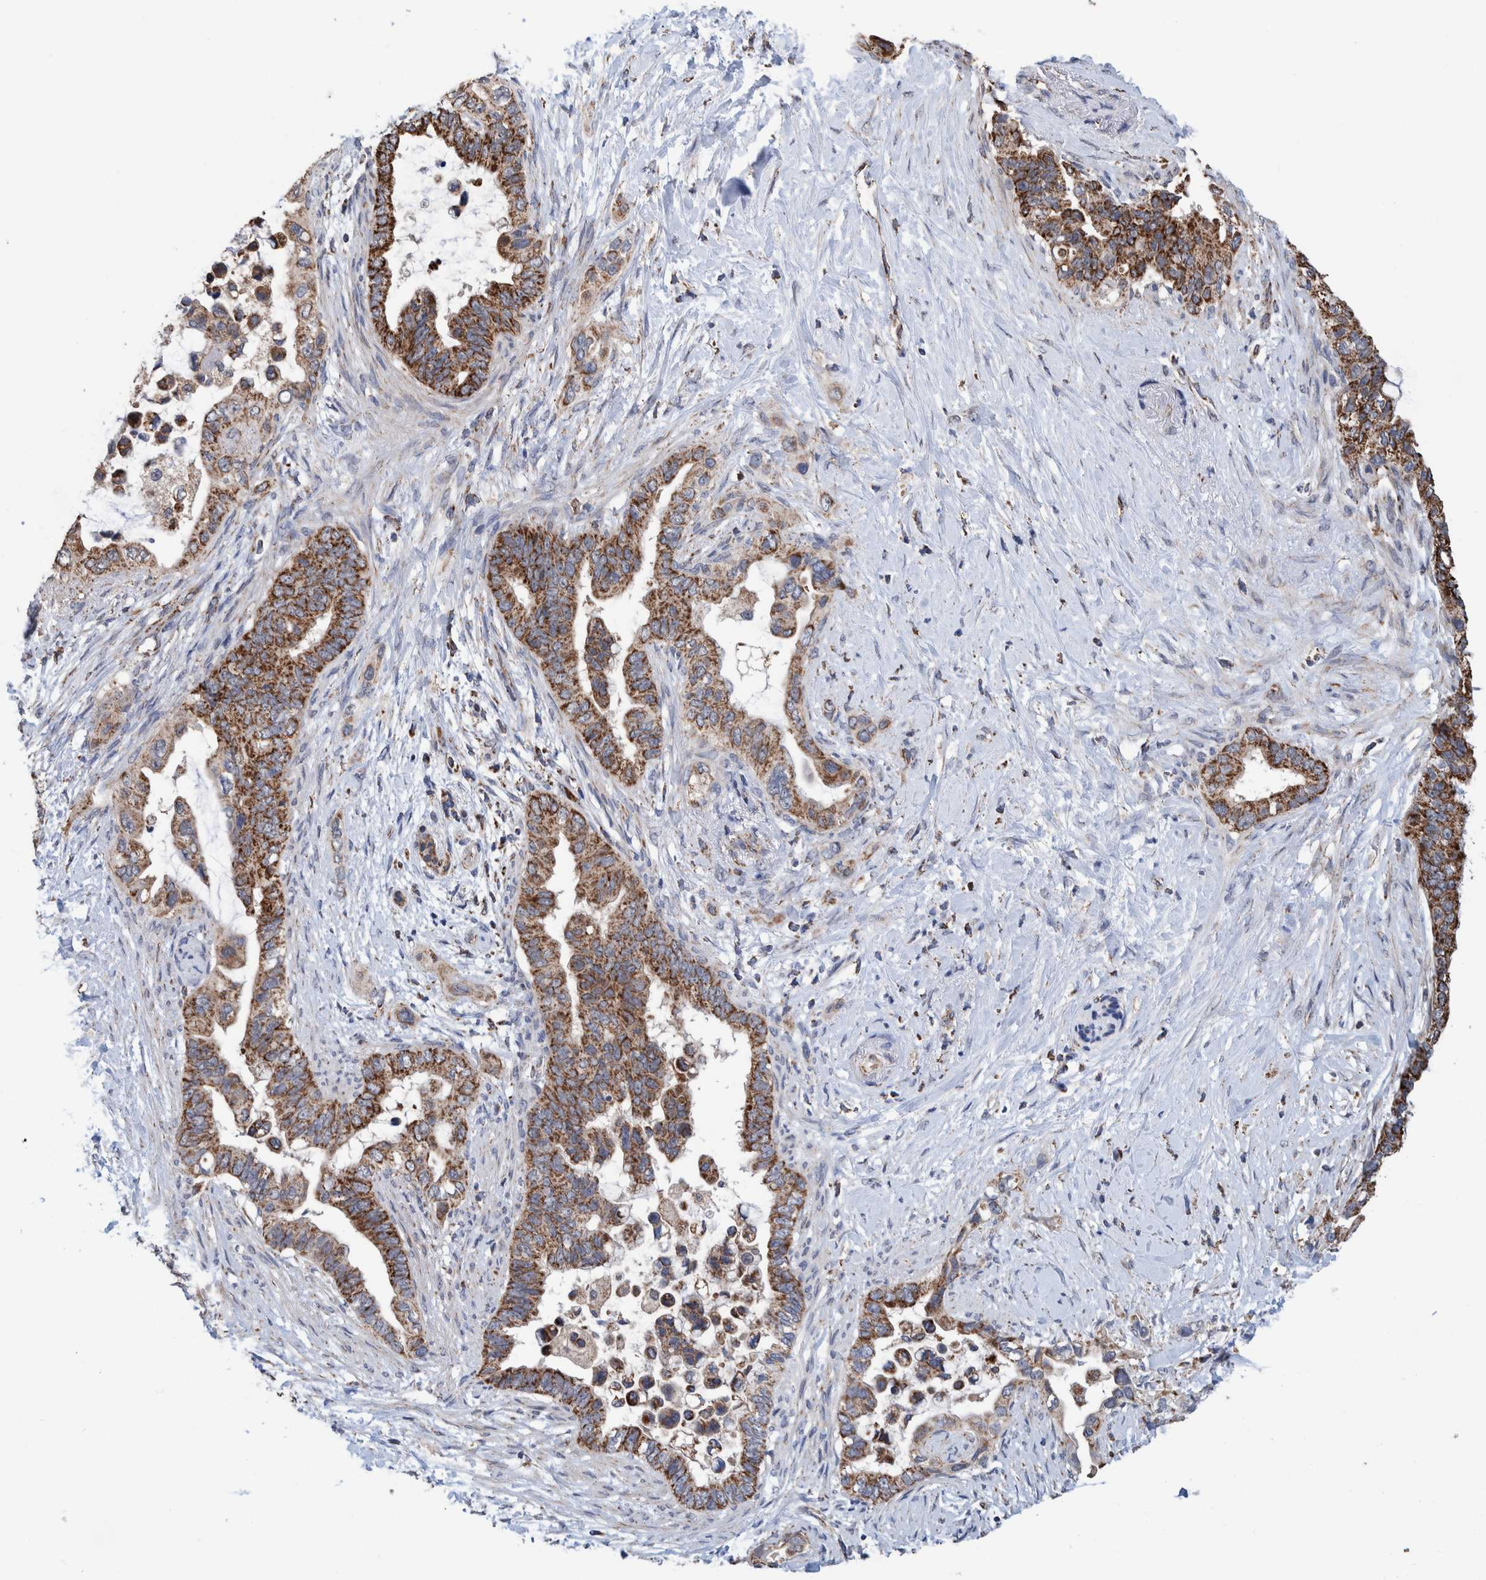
{"staining": {"intensity": "strong", "quantity": ">75%", "location": "cytoplasmic/membranous"}, "tissue": "pancreatic cancer", "cell_type": "Tumor cells", "image_type": "cancer", "snomed": [{"axis": "morphology", "description": "Adenocarcinoma, NOS"}, {"axis": "topography", "description": "Pancreas"}], "caption": "DAB (3,3'-diaminobenzidine) immunohistochemical staining of pancreatic adenocarcinoma reveals strong cytoplasmic/membranous protein staining in about >75% of tumor cells. (DAB (3,3'-diaminobenzidine) IHC with brightfield microscopy, high magnification).", "gene": "DECR1", "patient": {"sex": "female", "age": 56}}